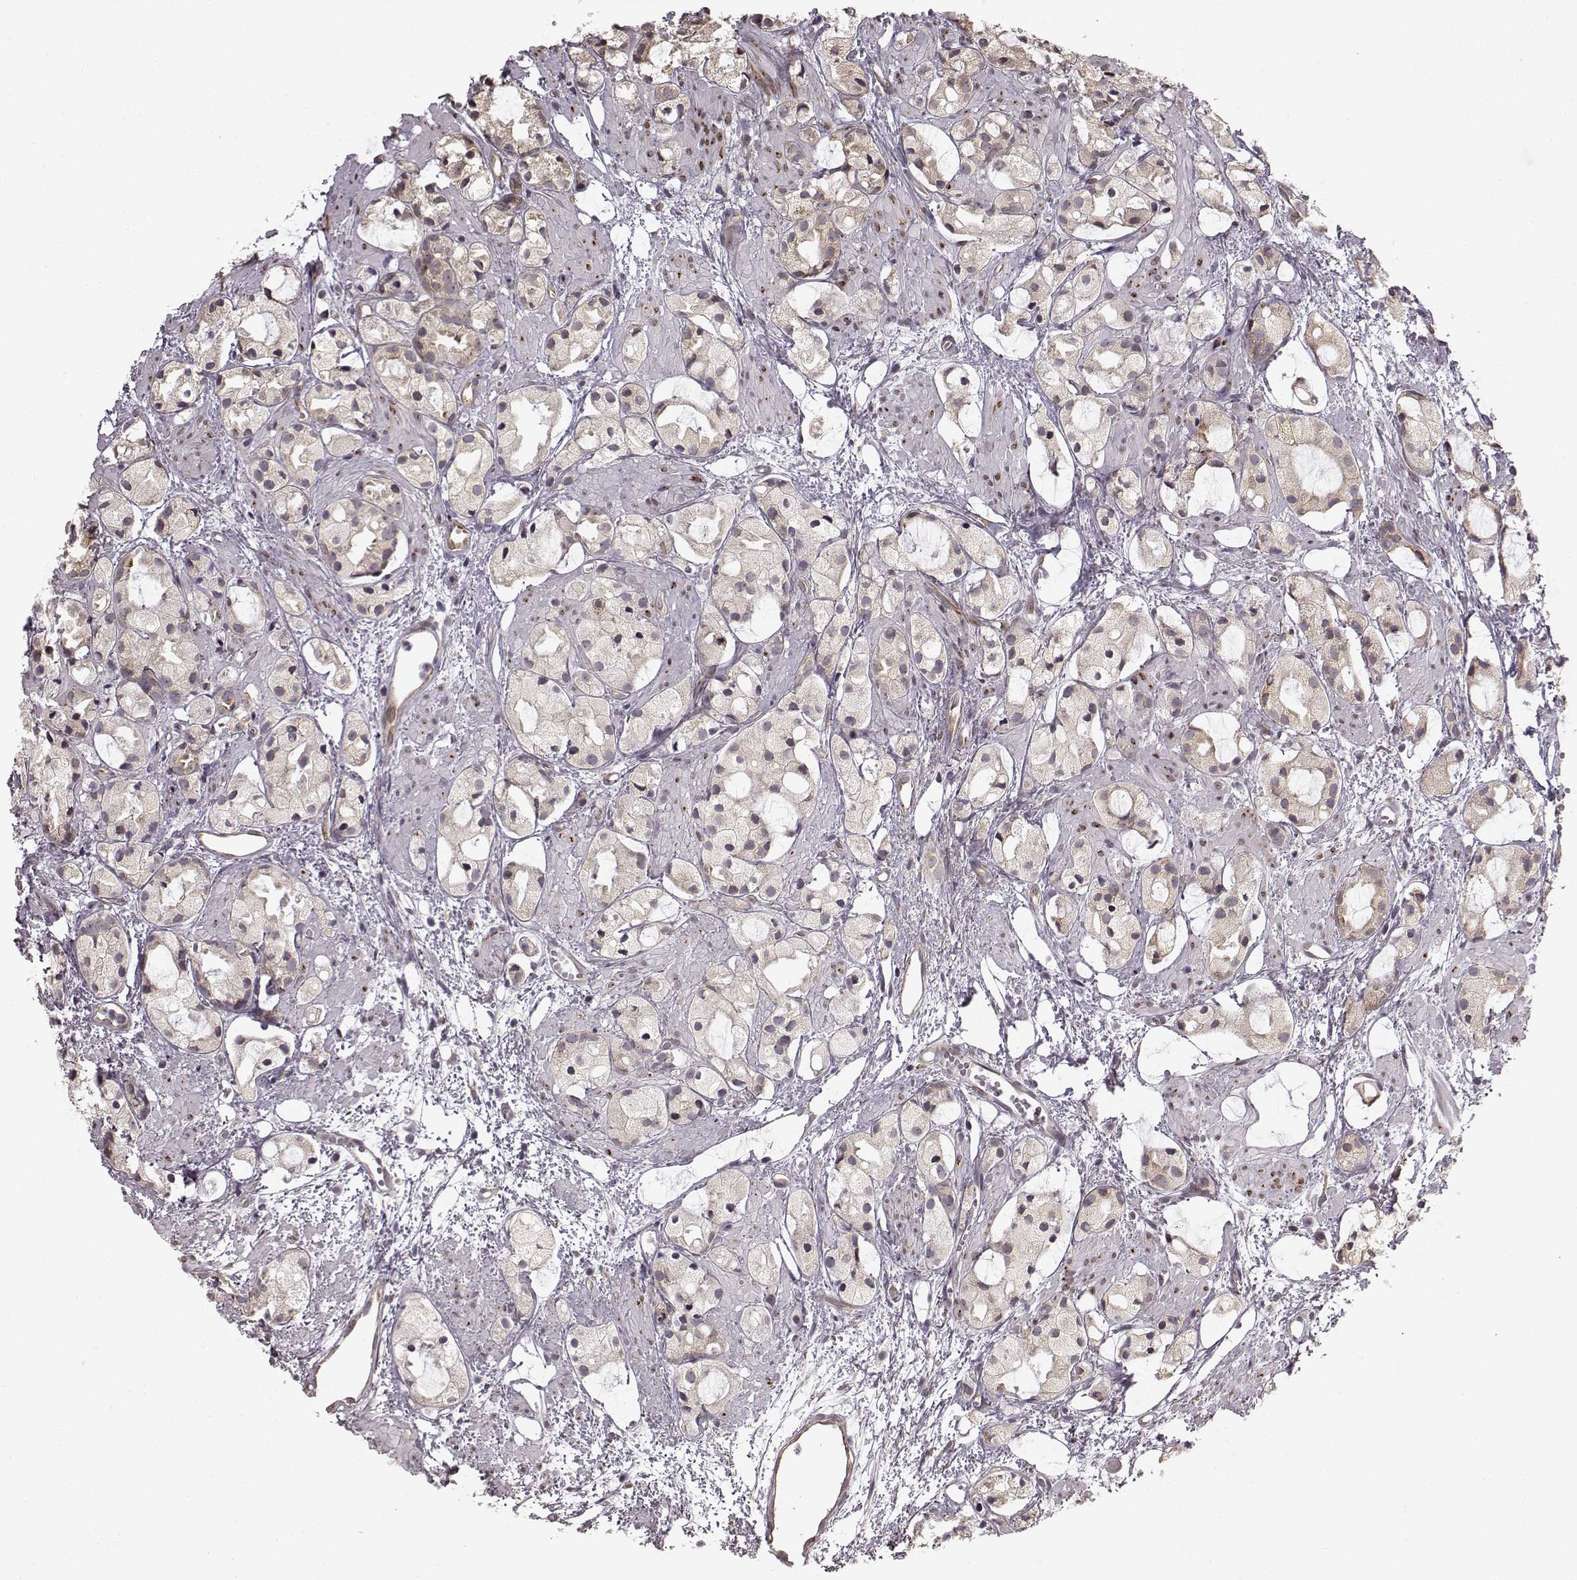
{"staining": {"intensity": "negative", "quantity": "none", "location": "none"}, "tissue": "prostate cancer", "cell_type": "Tumor cells", "image_type": "cancer", "snomed": [{"axis": "morphology", "description": "Adenocarcinoma, High grade"}, {"axis": "topography", "description": "Prostate"}], "caption": "This histopathology image is of prostate cancer stained with immunohistochemistry (IHC) to label a protein in brown with the nuclei are counter-stained blue. There is no staining in tumor cells.", "gene": "TMEM14A", "patient": {"sex": "male", "age": 85}}